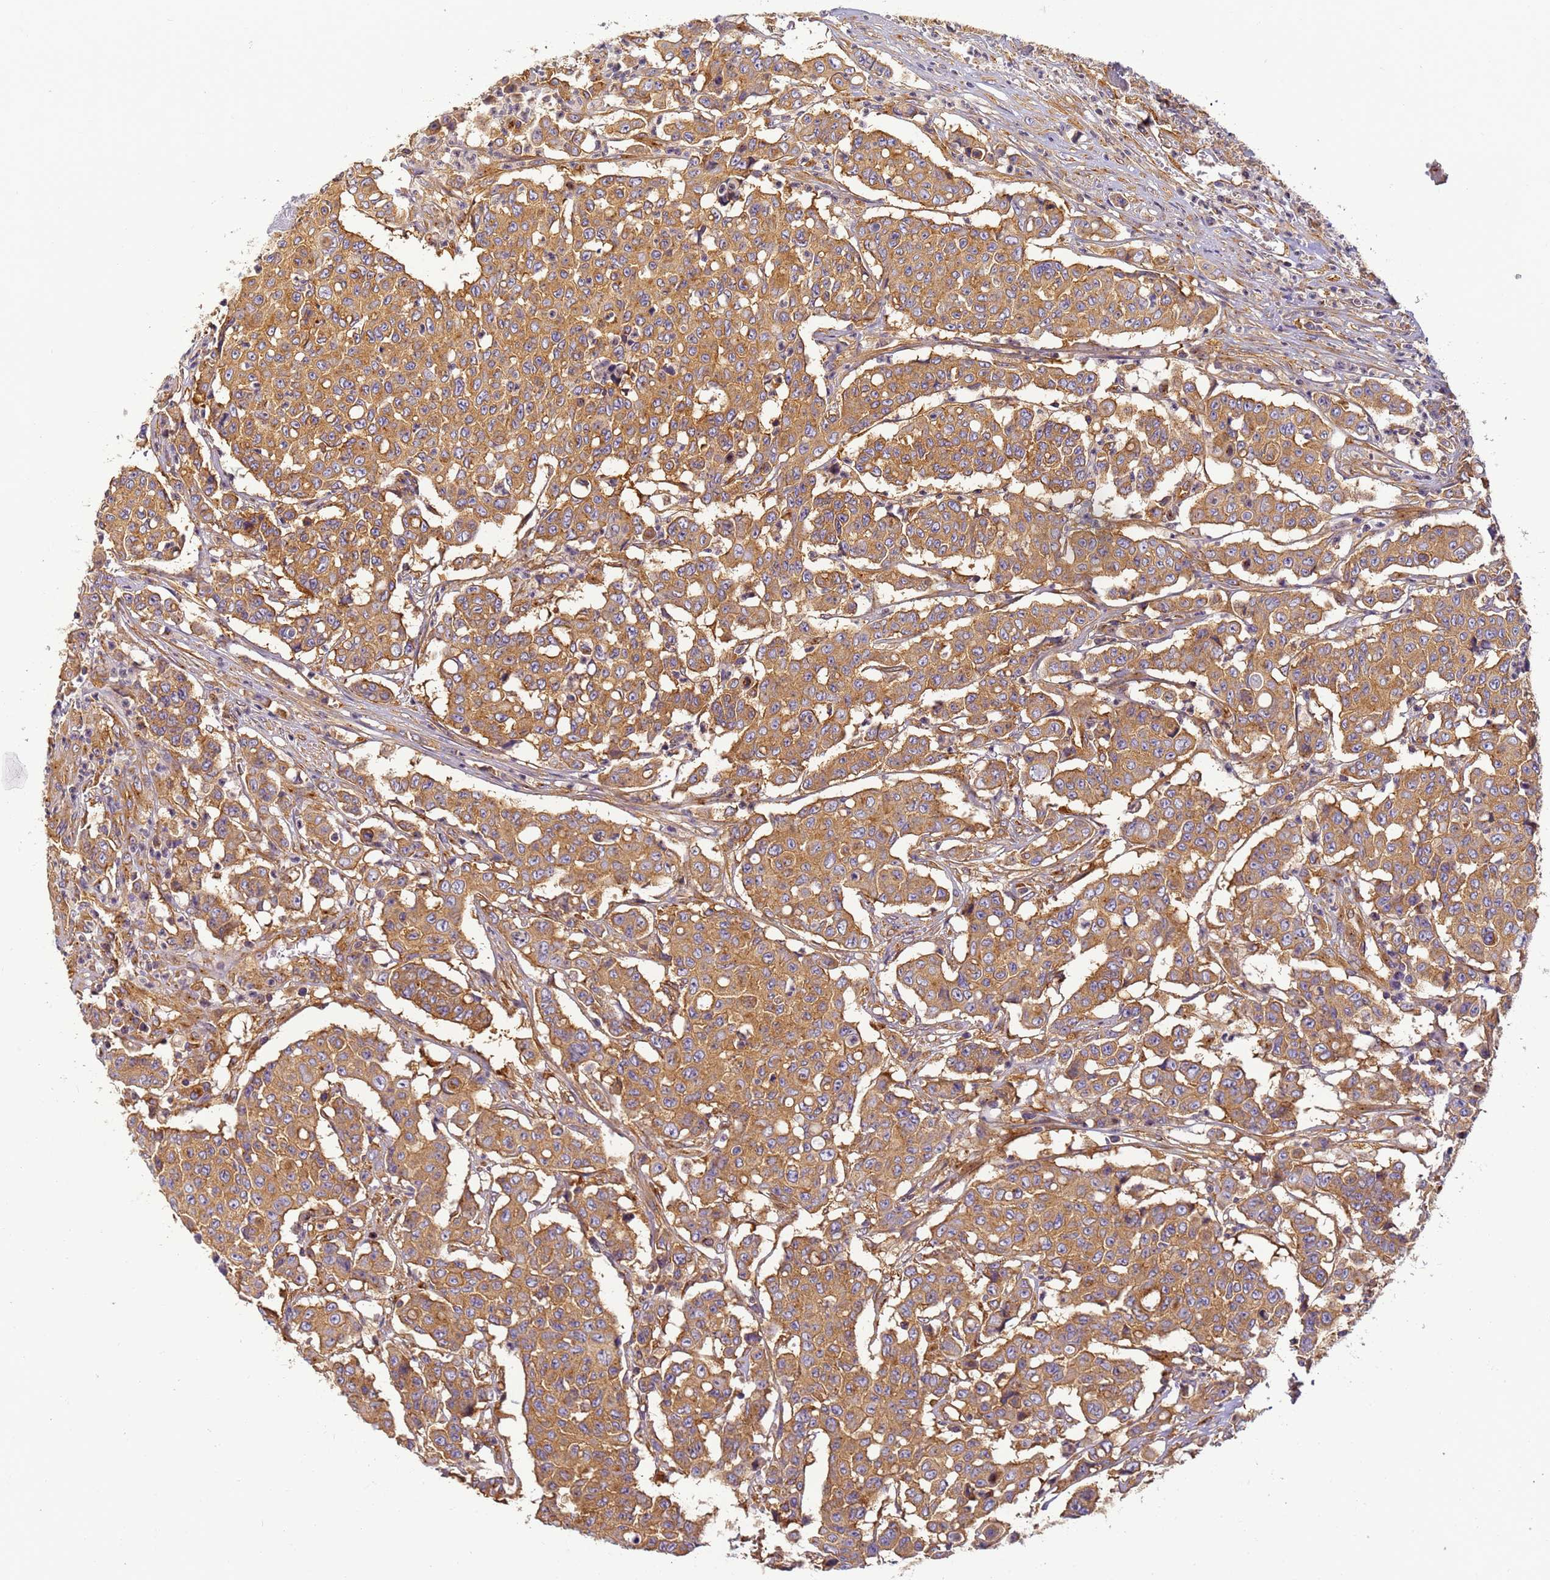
{"staining": {"intensity": "strong", "quantity": ">75%", "location": "cytoplasmic/membranous"}, "tissue": "colorectal cancer", "cell_type": "Tumor cells", "image_type": "cancer", "snomed": [{"axis": "morphology", "description": "Adenocarcinoma, NOS"}, {"axis": "topography", "description": "Colon"}], "caption": "Brown immunohistochemical staining in human colorectal adenocarcinoma exhibits strong cytoplasmic/membranous expression in about >75% of tumor cells.", "gene": "DYNC1I2", "patient": {"sex": "male", "age": 51}}